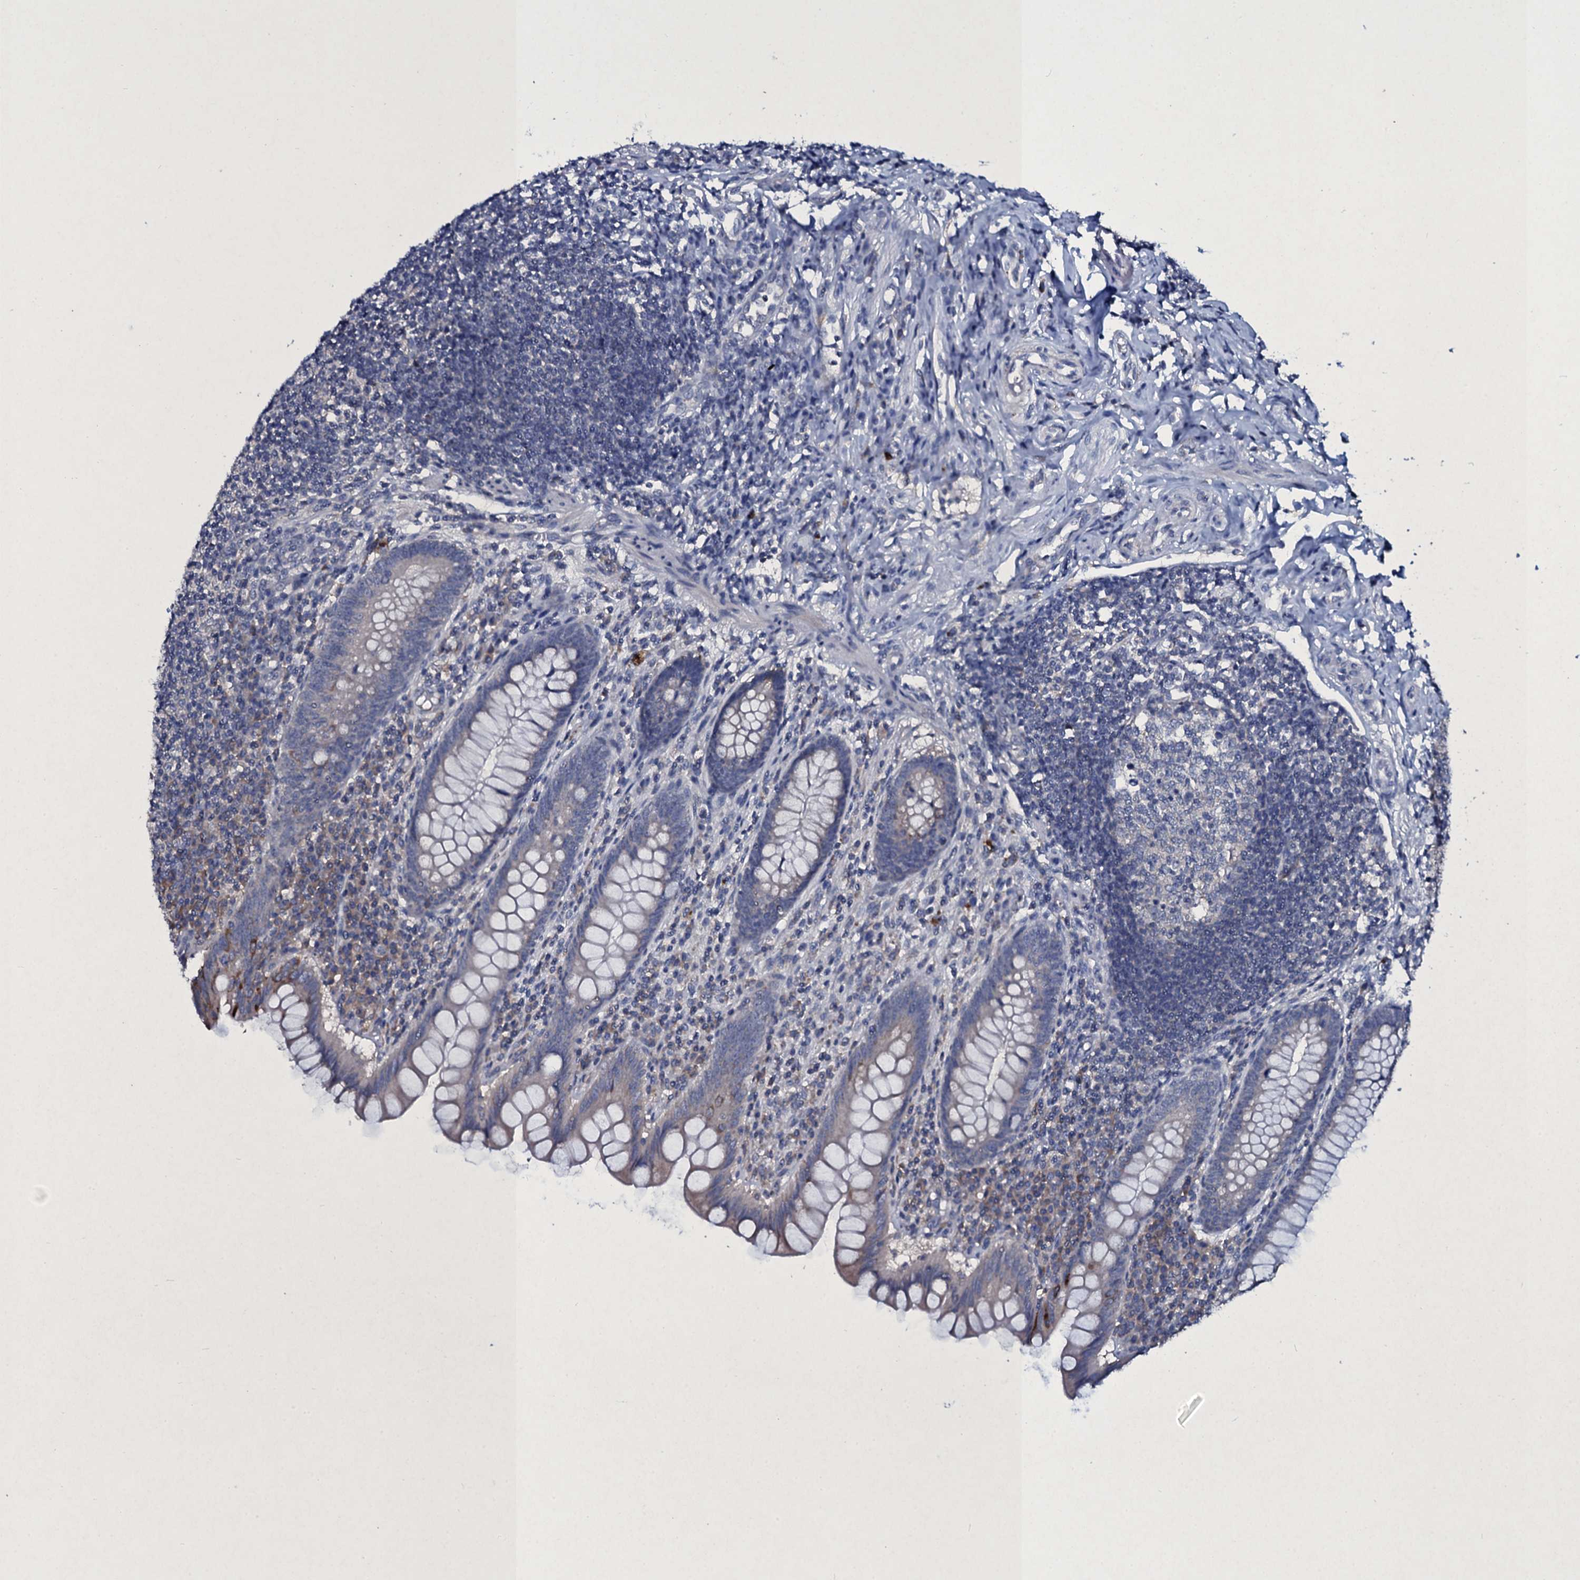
{"staining": {"intensity": "strong", "quantity": "<25%", "location": "cytoplasmic/membranous"}, "tissue": "appendix", "cell_type": "Glandular cells", "image_type": "normal", "snomed": [{"axis": "morphology", "description": "Normal tissue, NOS"}, {"axis": "topography", "description": "Appendix"}], "caption": "Appendix stained for a protein (brown) shows strong cytoplasmic/membranous positive staining in about <25% of glandular cells.", "gene": "TPGS2", "patient": {"sex": "female", "age": 33}}